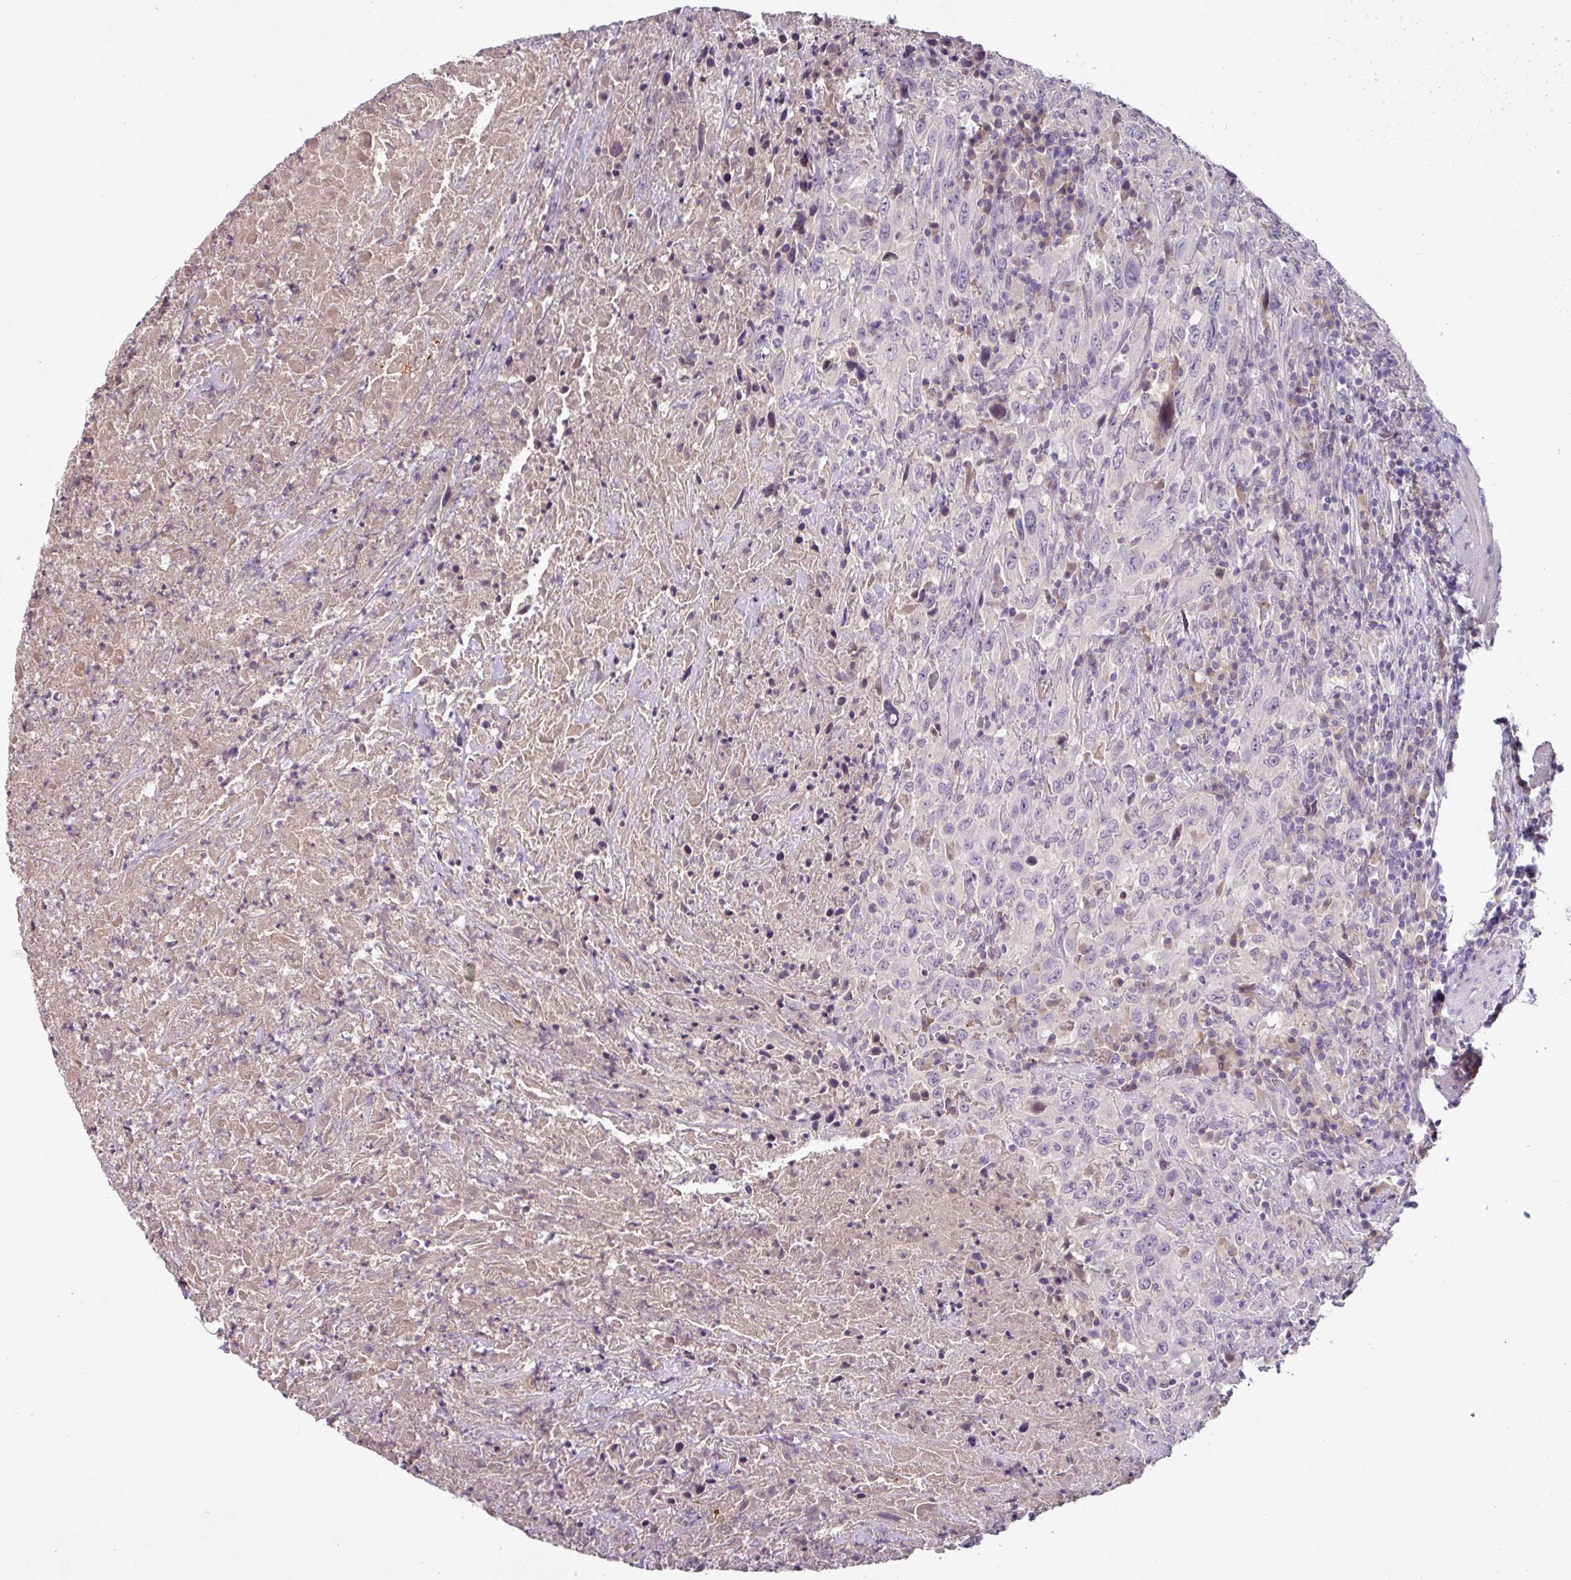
{"staining": {"intensity": "negative", "quantity": "none", "location": "none"}, "tissue": "urothelial cancer", "cell_type": "Tumor cells", "image_type": "cancer", "snomed": [{"axis": "morphology", "description": "Urothelial carcinoma, High grade"}, {"axis": "topography", "description": "Urinary bladder"}], "caption": "Urothelial carcinoma (high-grade) was stained to show a protein in brown. There is no significant staining in tumor cells.", "gene": "SLC5A10", "patient": {"sex": "male", "age": 61}}